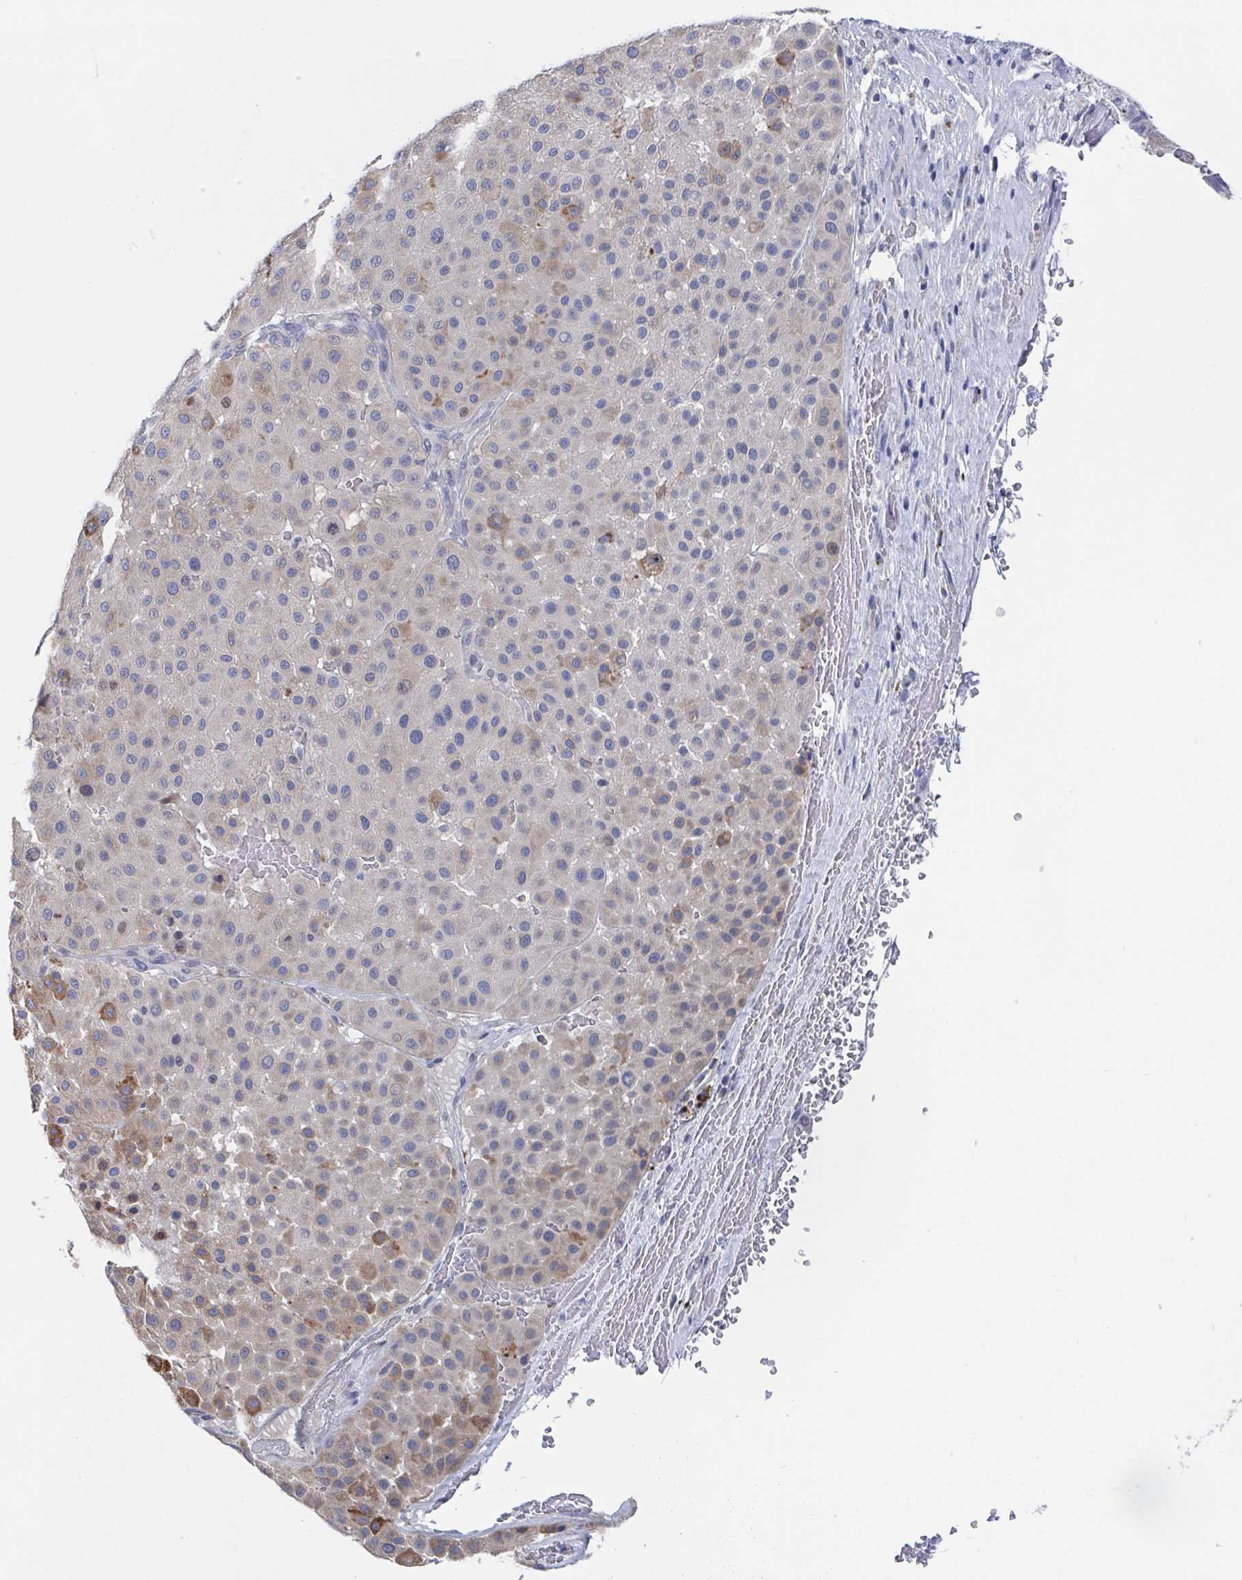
{"staining": {"intensity": "moderate", "quantity": "<25%", "location": "cytoplasmic/membranous"}, "tissue": "melanoma", "cell_type": "Tumor cells", "image_type": "cancer", "snomed": [{"axis": "morphology", "description": "Malignant melanoma, Metastatic site"}, {"axis": "topography", "description": "Smooth muscle"}], "caption": "Moderate cytoplasmic/membranous protein staining is appreciated in about <25% of tumor cells in melanoma.", "gene": "CAMKV", "patient": {"sex": "male", "age": 41}}